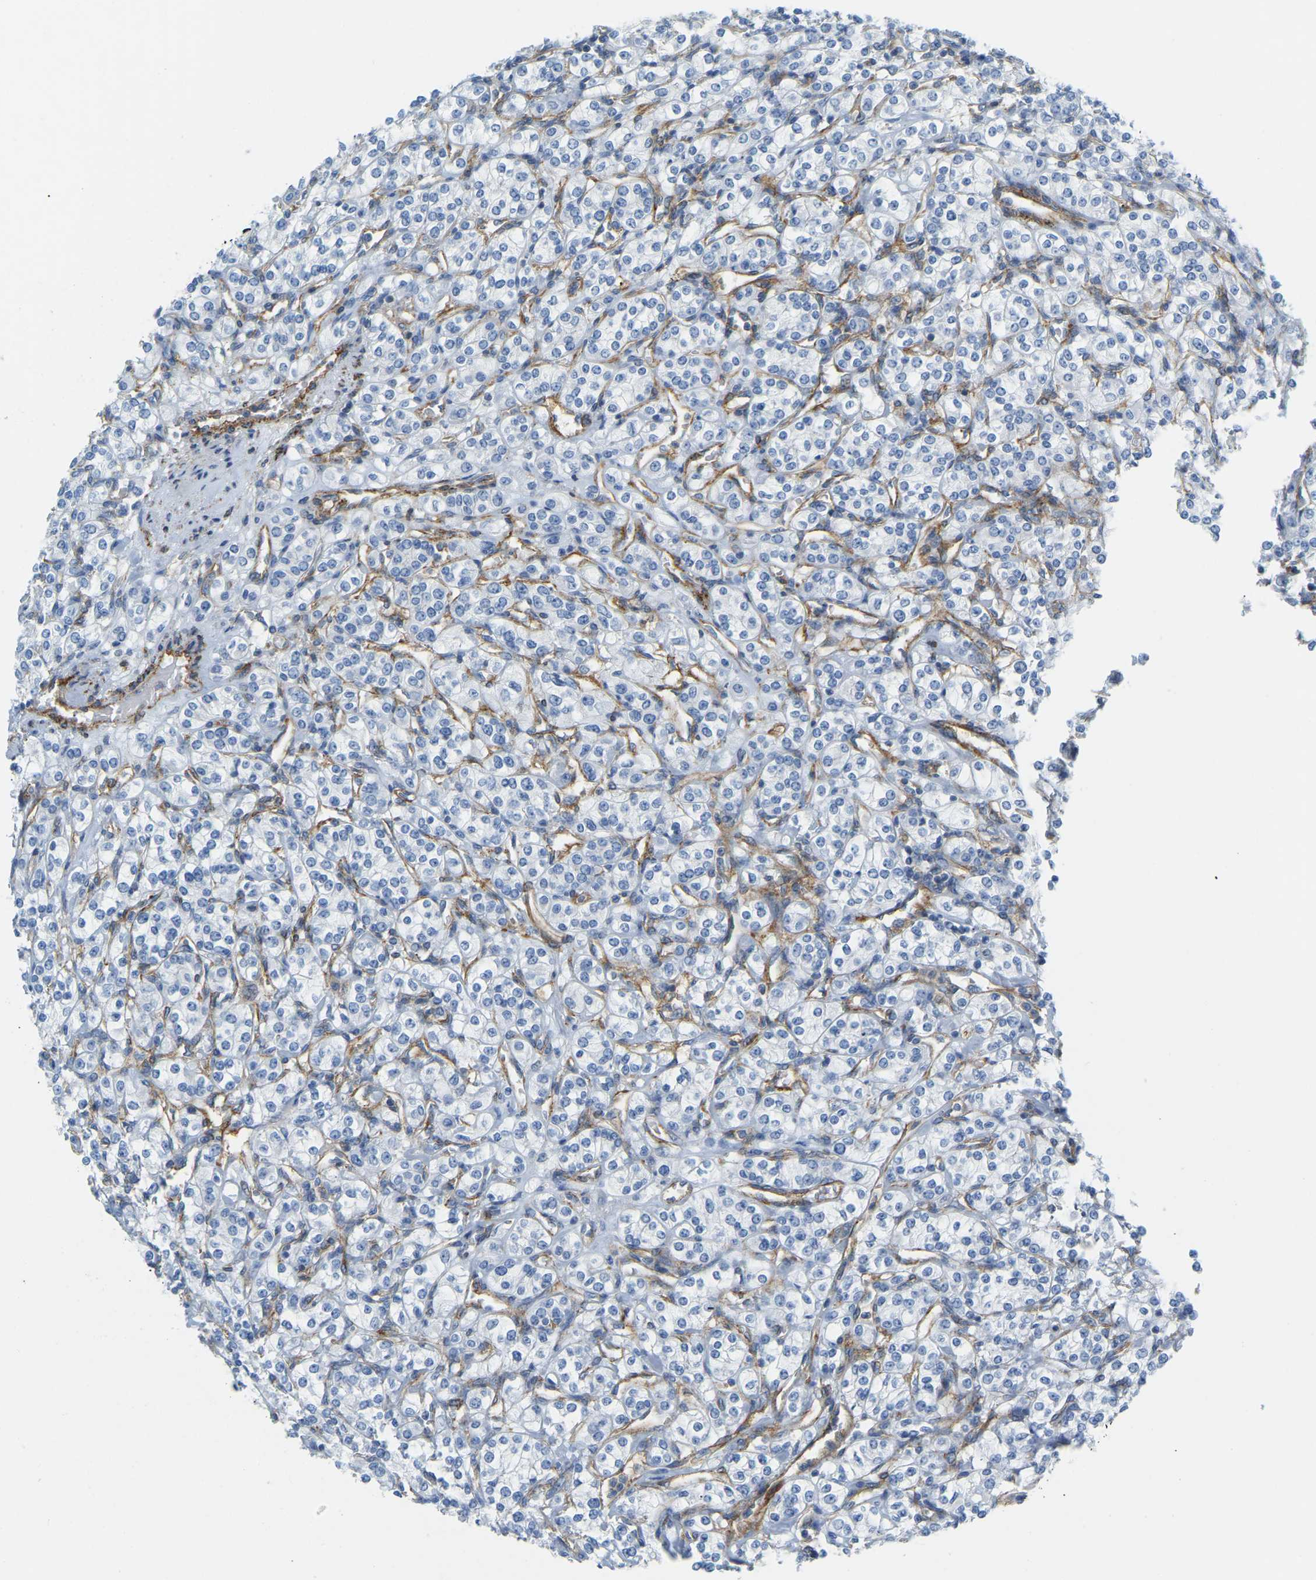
{"staining": {"intensity": "negative", "quantity": "none", "location": "none"}, "tissue": "renal cancer", "cell_type": "Tumor cells", "image_type": "cancer", "snomed": [{"axis": "morphology", "description": "Adenocarcinoma, NOS"}, {"axis": "topography", "description": "Kidney"}], "caption": "There is no significant expression in tumor cells of renal cancer.", "gene": "MYL3", "patient": {"sex": "male", "age": 77}}